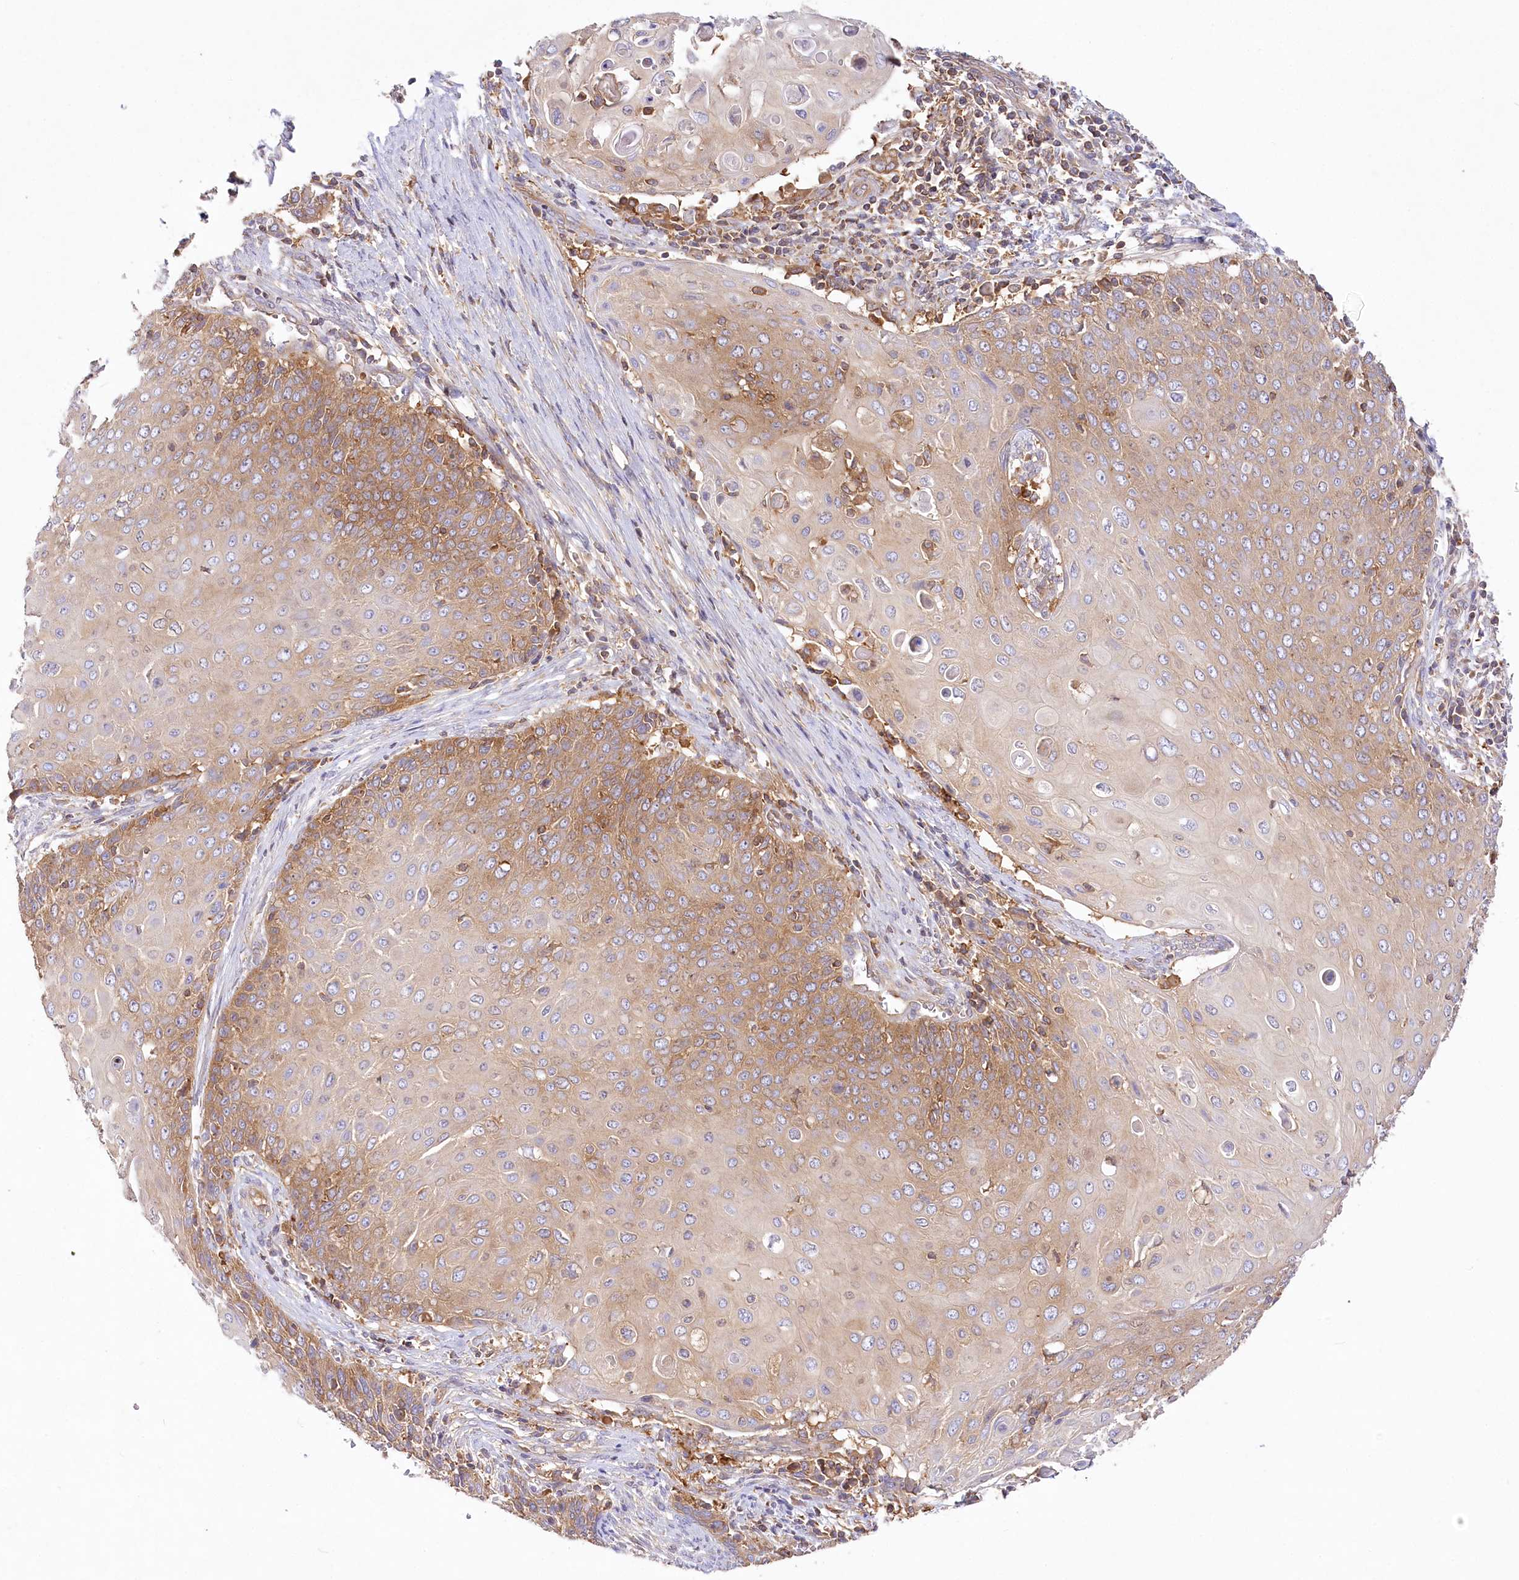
{"staining": {"intensity": "moderate", "quantity": "<25%", "location": "cytoplasmic/membranous"}, "tissue": "cervical cancer", "cell_type": "Tumor cells", "image_type": "cancer", "snomed": [{"axis": "morphology", "description": "Squamous cell carcinoma, NOS"}, {"axis": "topography", "description": "Cervix"}], "caption": "Immunohistochemical staining of squamous cell carcinoma (cervical) reveals moderate cytoplasmic/membranous protein staining in approximately <25% of tumor cells.", "gene": "ABRAXAS2", "patient": {"sex": "female", "age": 39}}